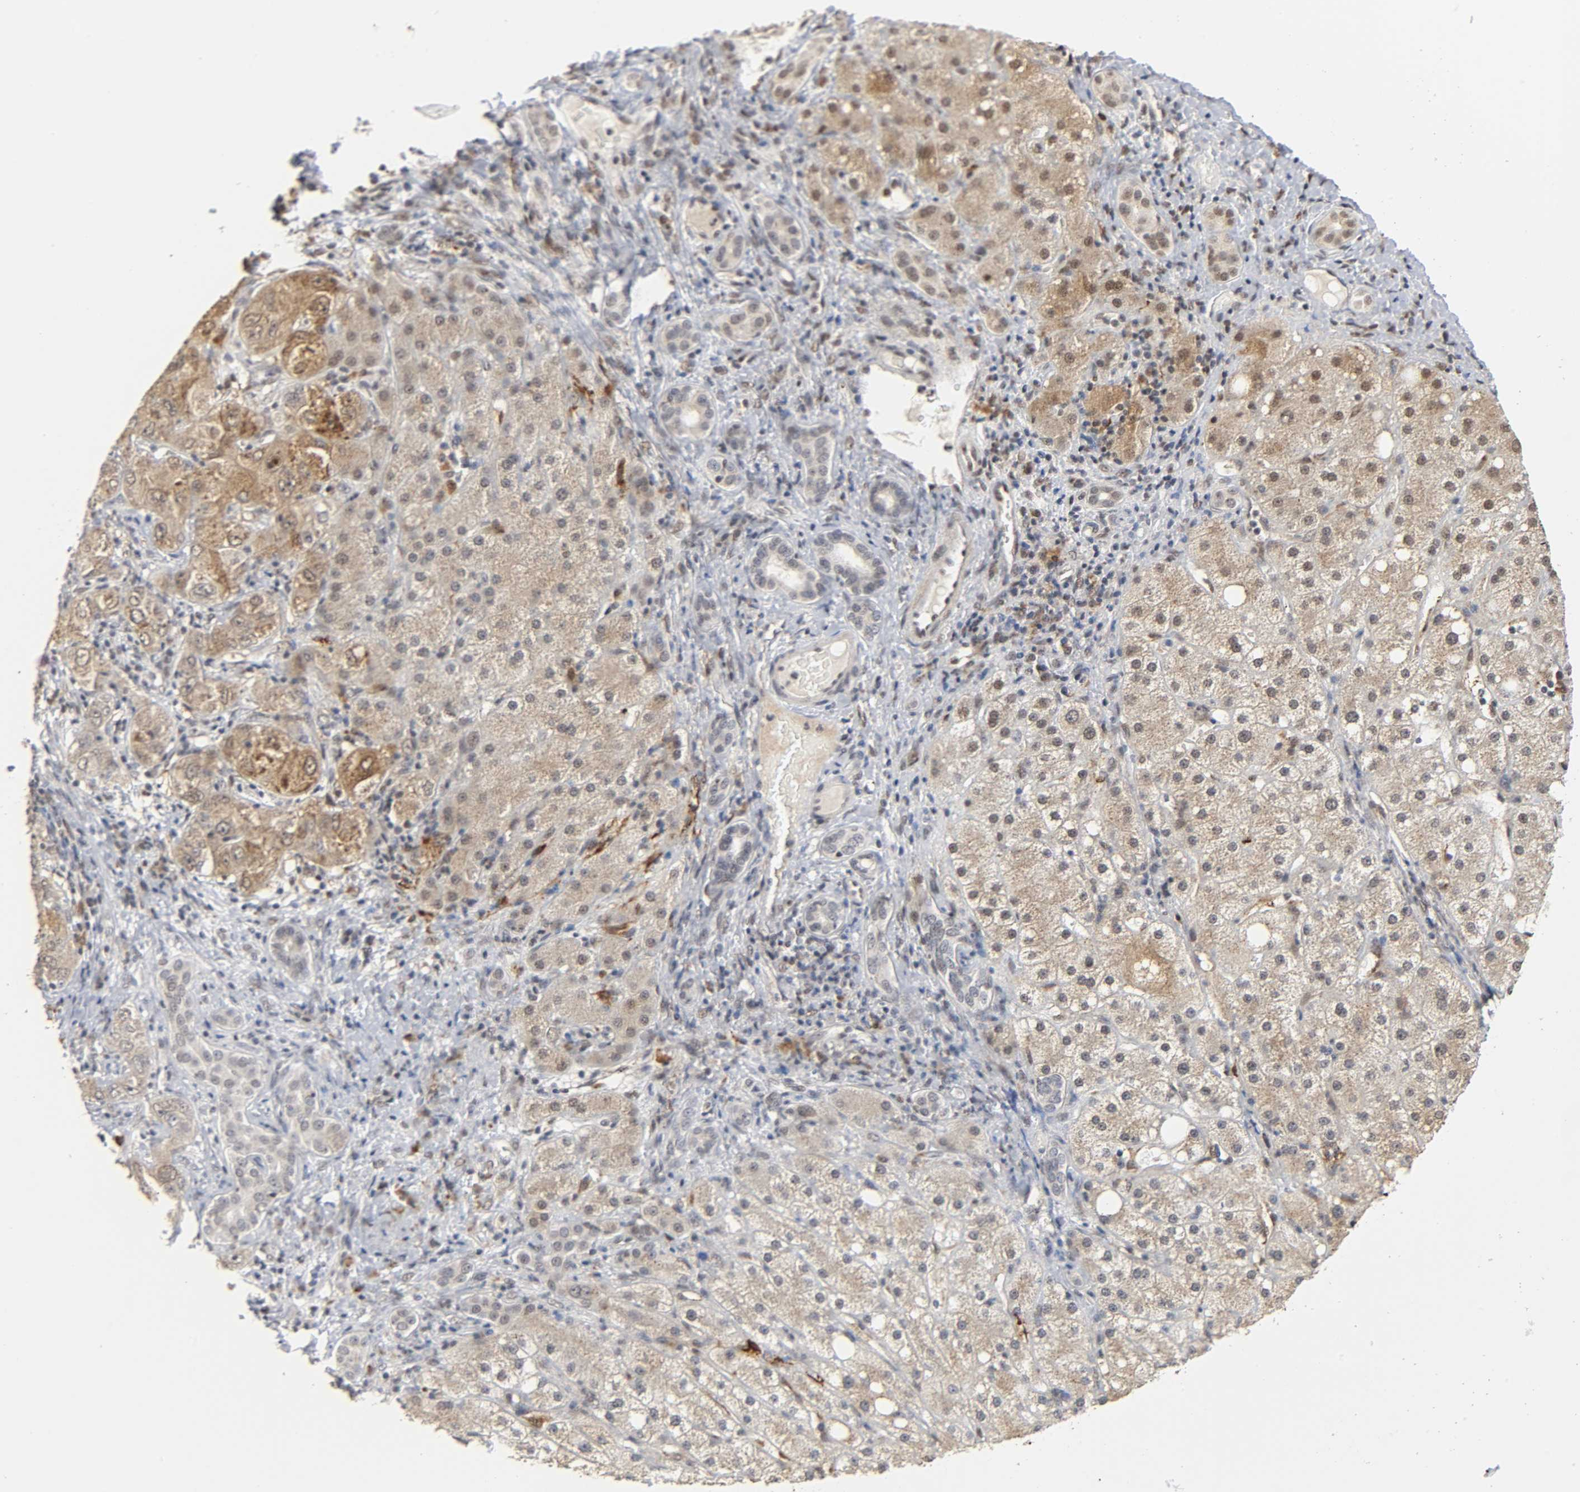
{"staining": {"intensity": "weak", "quantity": "25%-75%", "location": "cytoplasmic/membranous"}, "tissue": "liver cancer", "cell_type": "Tumor cells", "image_type": "cancer", "snomed": [{"axis": "morphology", "description": "Carcinoma, Hepatocellular, NOS"}, {"axis": "topography", "description": "Liver"}], "caption": "High-power microscopy captured an immunohistochemistry (IHC) micrograph of liver cancer (hepatocellular carcinoma), revealing weak cytoplasmic/membranous positivity in approximately 25%-75% of tumor cells.", "gene": "KAT2B", "patient": {"sex": "male", "age": 80}}